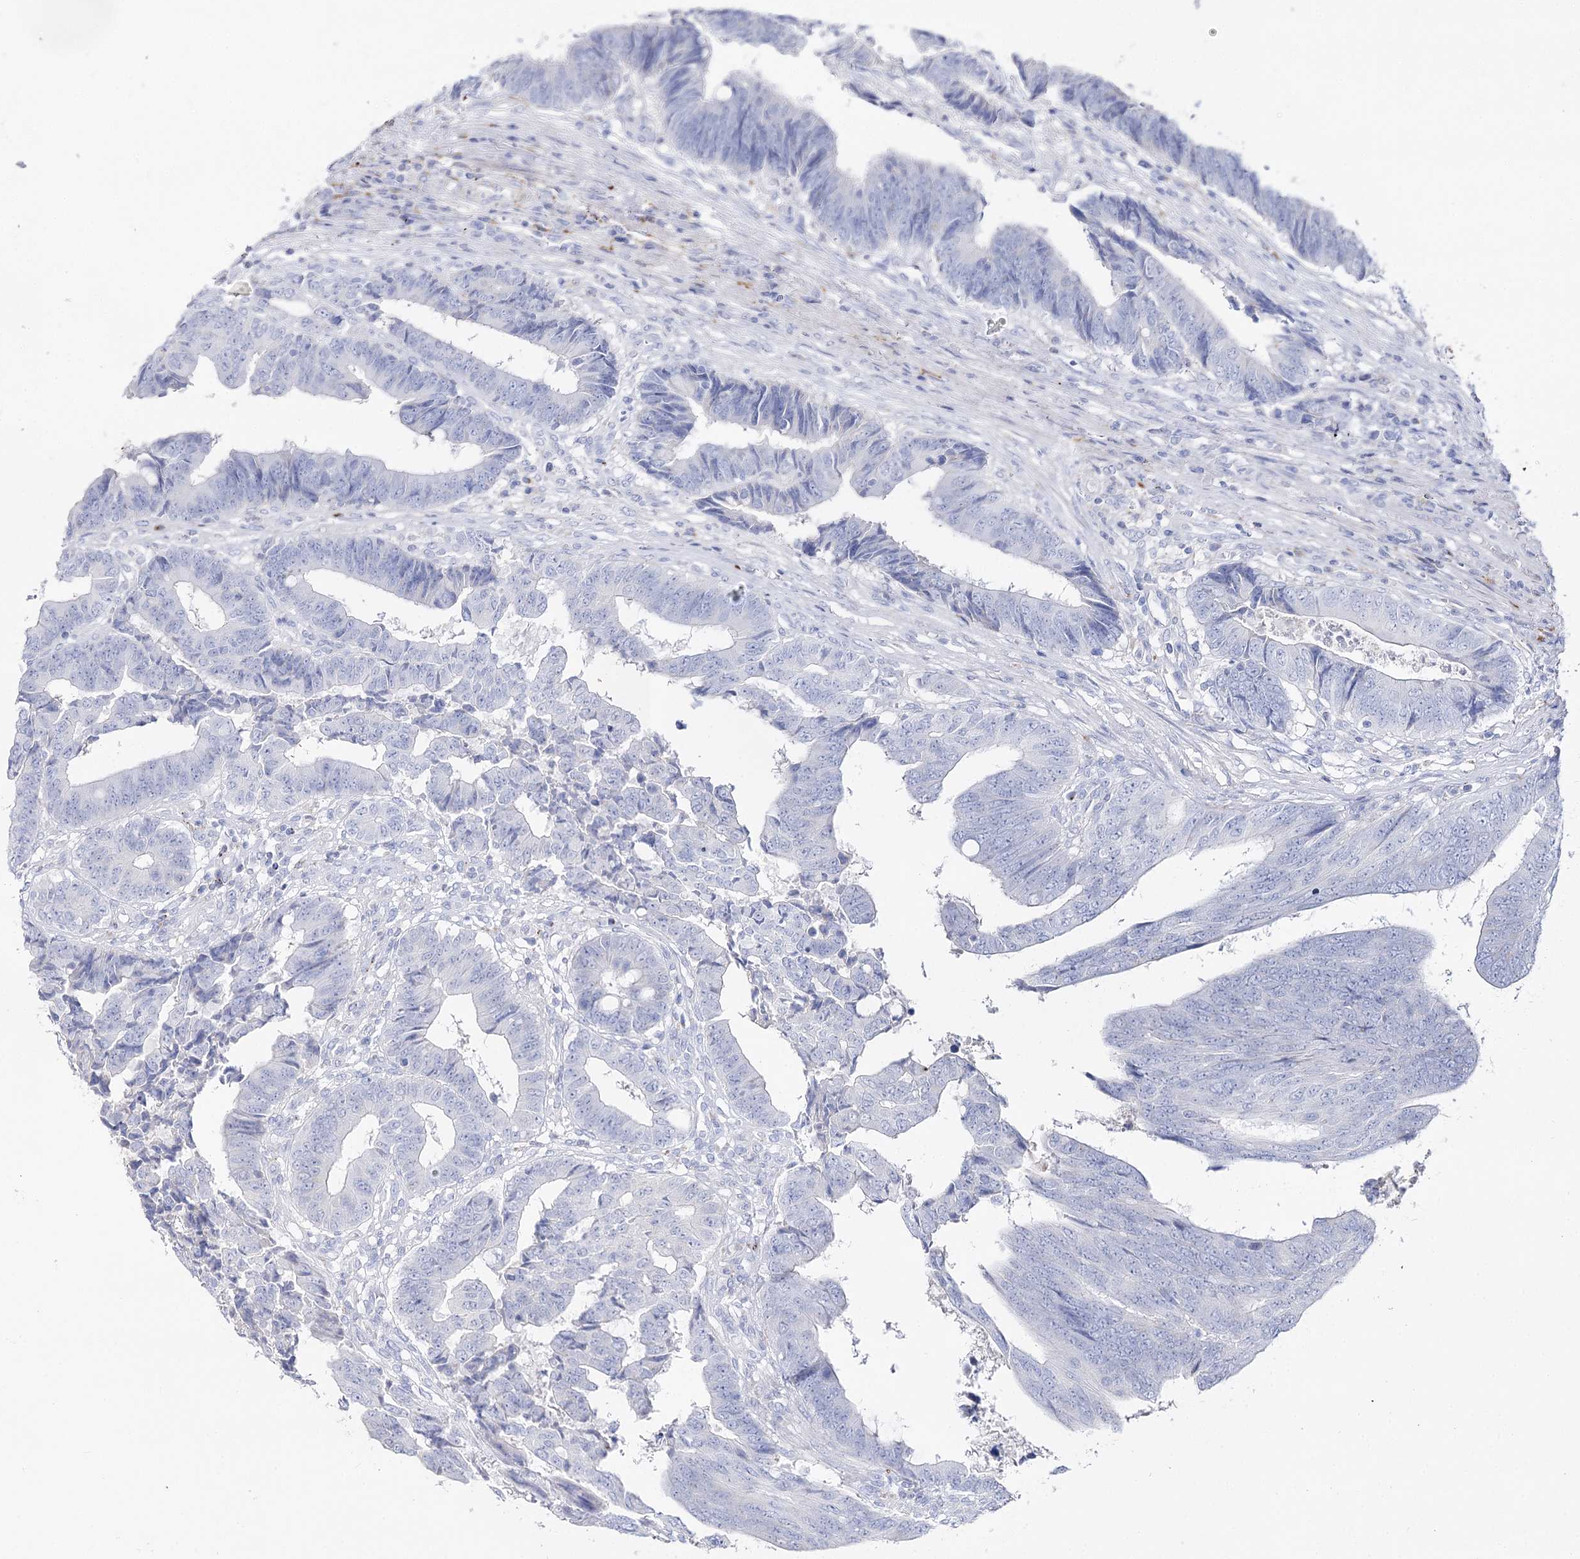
{"staining": {"intensity": "negative", "quantity": "none", "location": "none"}, "tissue": "colorectal cancer", "cell_type": "Tumor cells", "image_type": "cancer", "snomed": [{"axis": "morphology", "description": "Adenocarcinoma, NOS"}, {"axis": "topography", "description": "Rectum"}], "caption": "Human colorectal adenocarcinoma stained for a protein using IHC shows no expression in tumor cells.", "gene": "SLC3A1", "patient": {"sex": "male", "age": 84}}